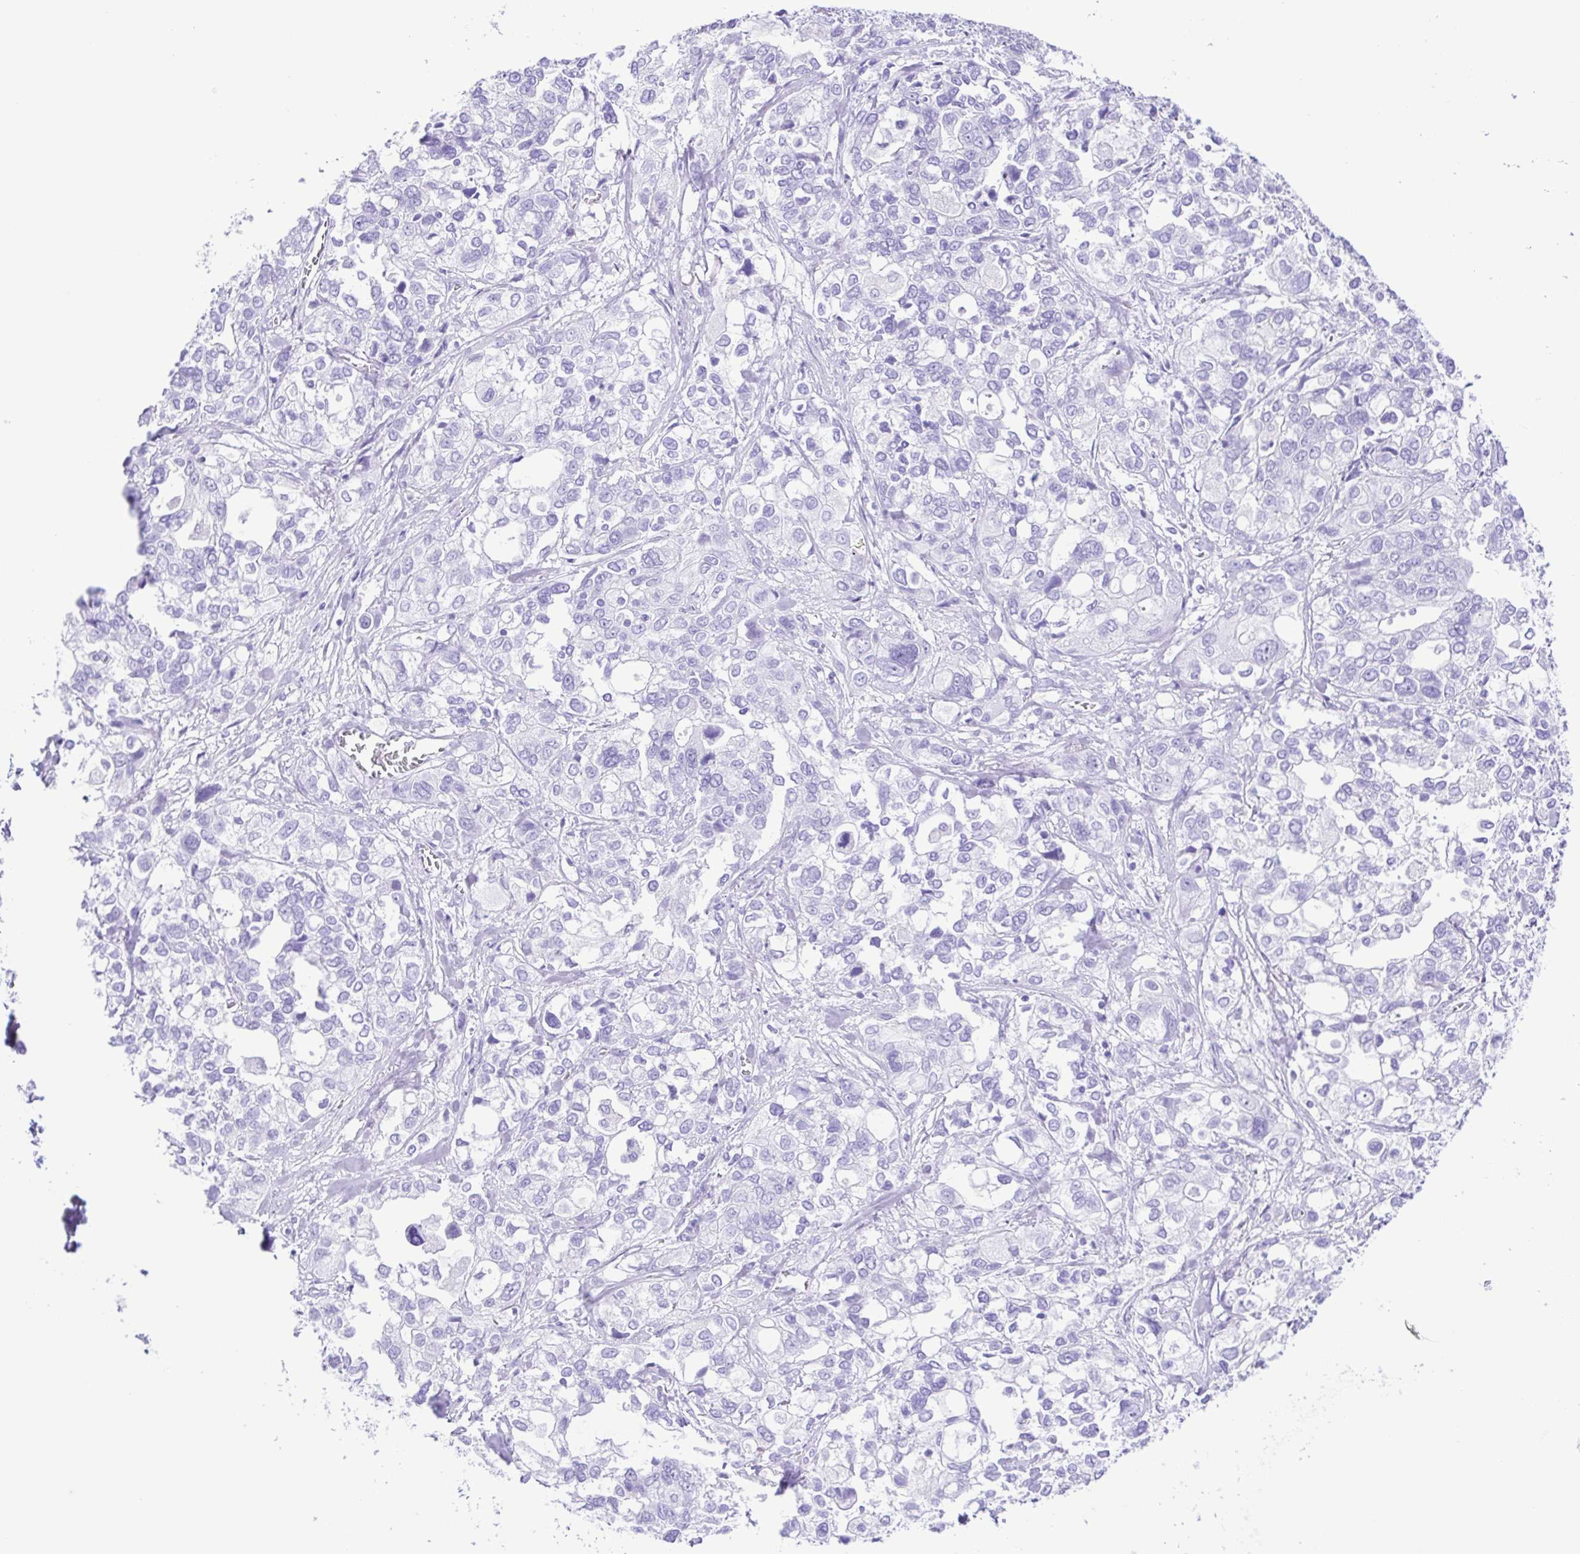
{"staining": {"intensity": "negative", "quantity": "none", "location": "none"}, "tissue": "stomach cancer", "cell_type": "Tumor cells", "image_type": "cancer", "snomed": [{"axis": "morphology", "description": "Adenocarcinoma, NOS"}, {"axis": "topography", "description": "Stomach, upper"}], "caption": "Tumor cells are negative for protein expression in human stomach cancer.", "gene": "ERP27", "patient": {"sex": "female", "age": 81}}